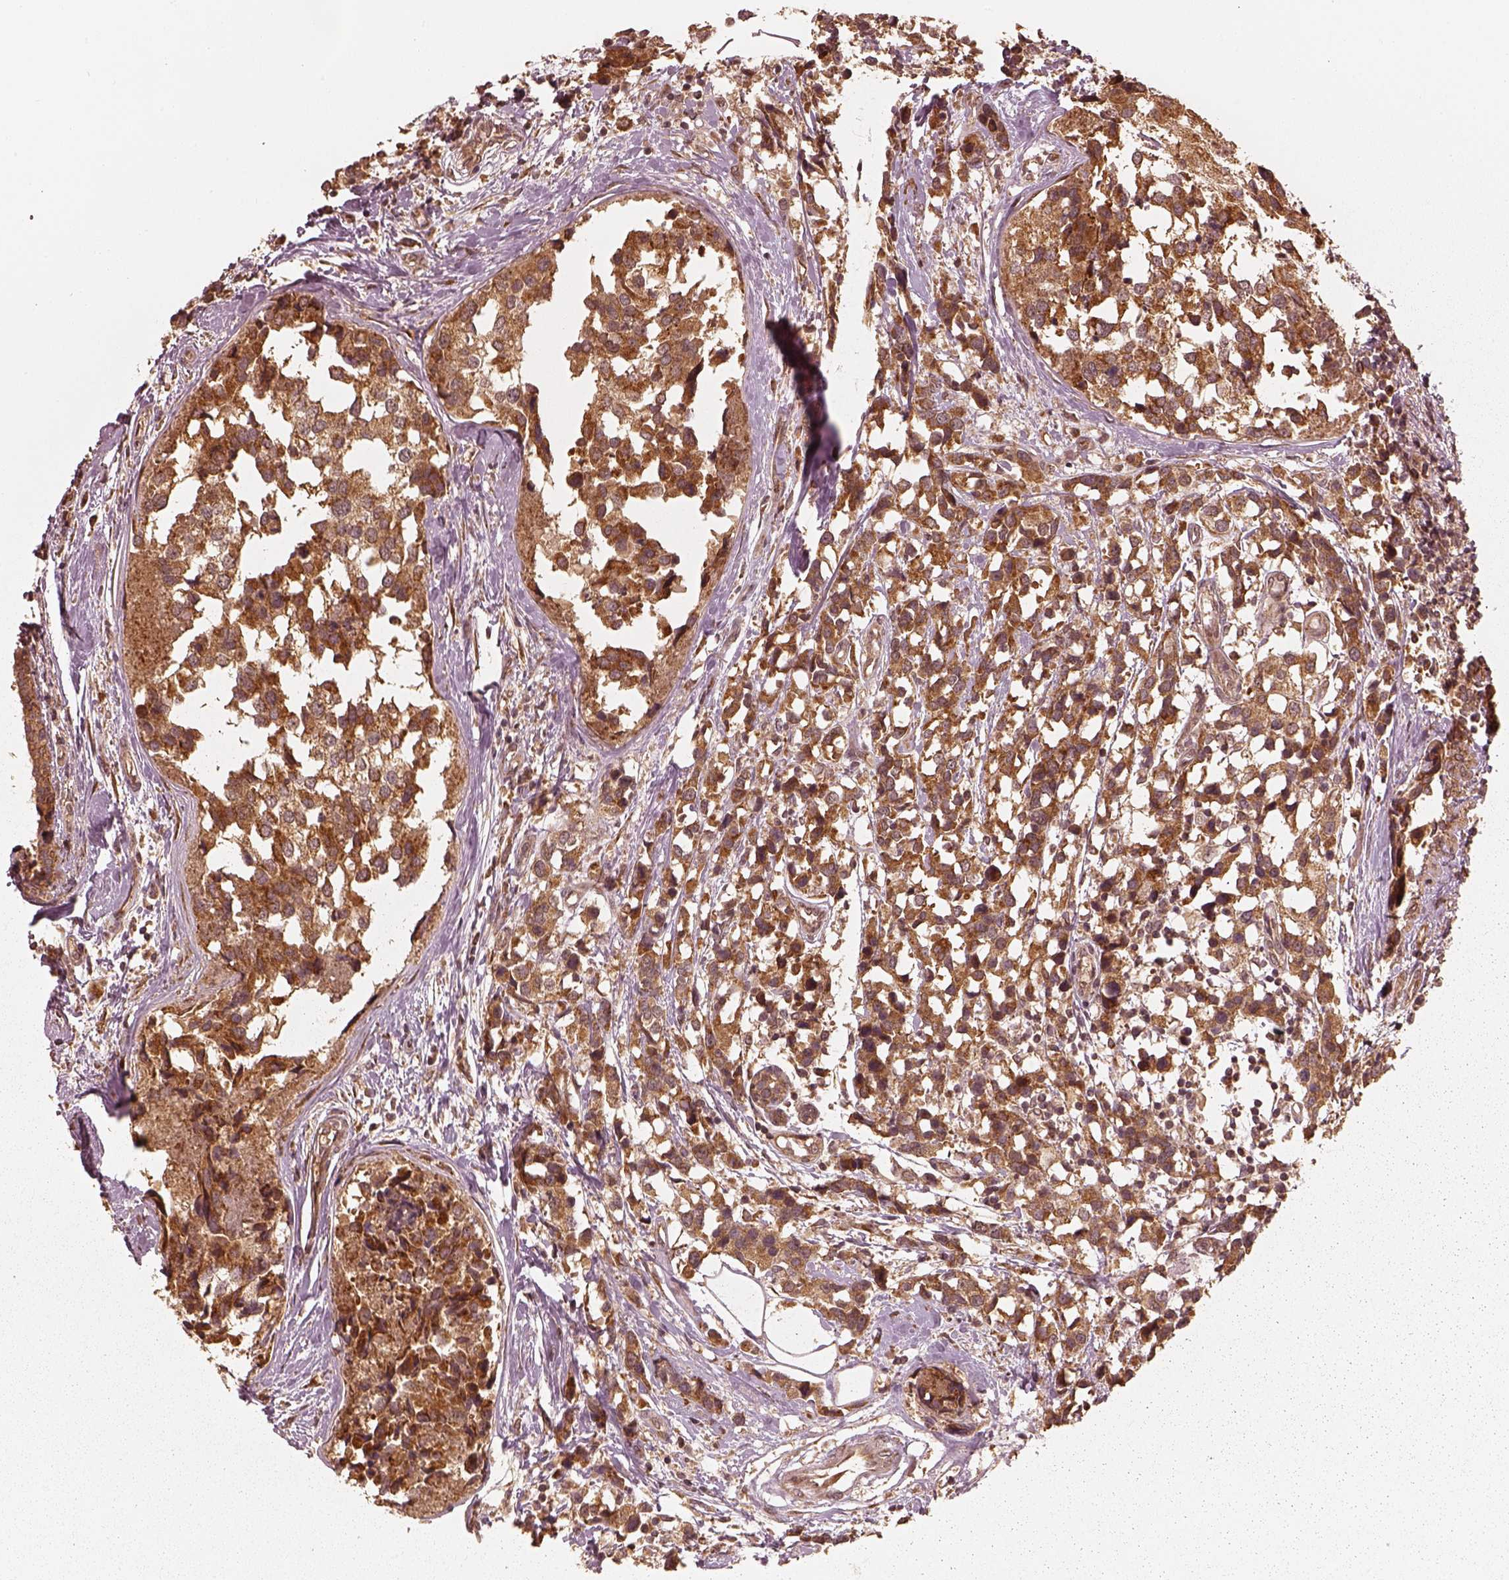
{"staining": {"intensity": "strong", "quantity": ">75%", "location": "cytoplasmic/membranous"}, "tissue": "breast cancer", "cell_type": "Tumor cells", "image_type": "cancer", "snomed": [{"axis": "morphology", "description": "Lobular carcinoma"}, {"axis": "topography", "description": "Breast"}], "caption": "This histopathology image reveals immunohistochemistry staining of human lobular carcinoma (breast), with high strong cytoplasmic/membranous expression in approximately >75% of tumor cells.", "gene": "DNAJC25", "patient": {"sex": "female", "age": 59}}